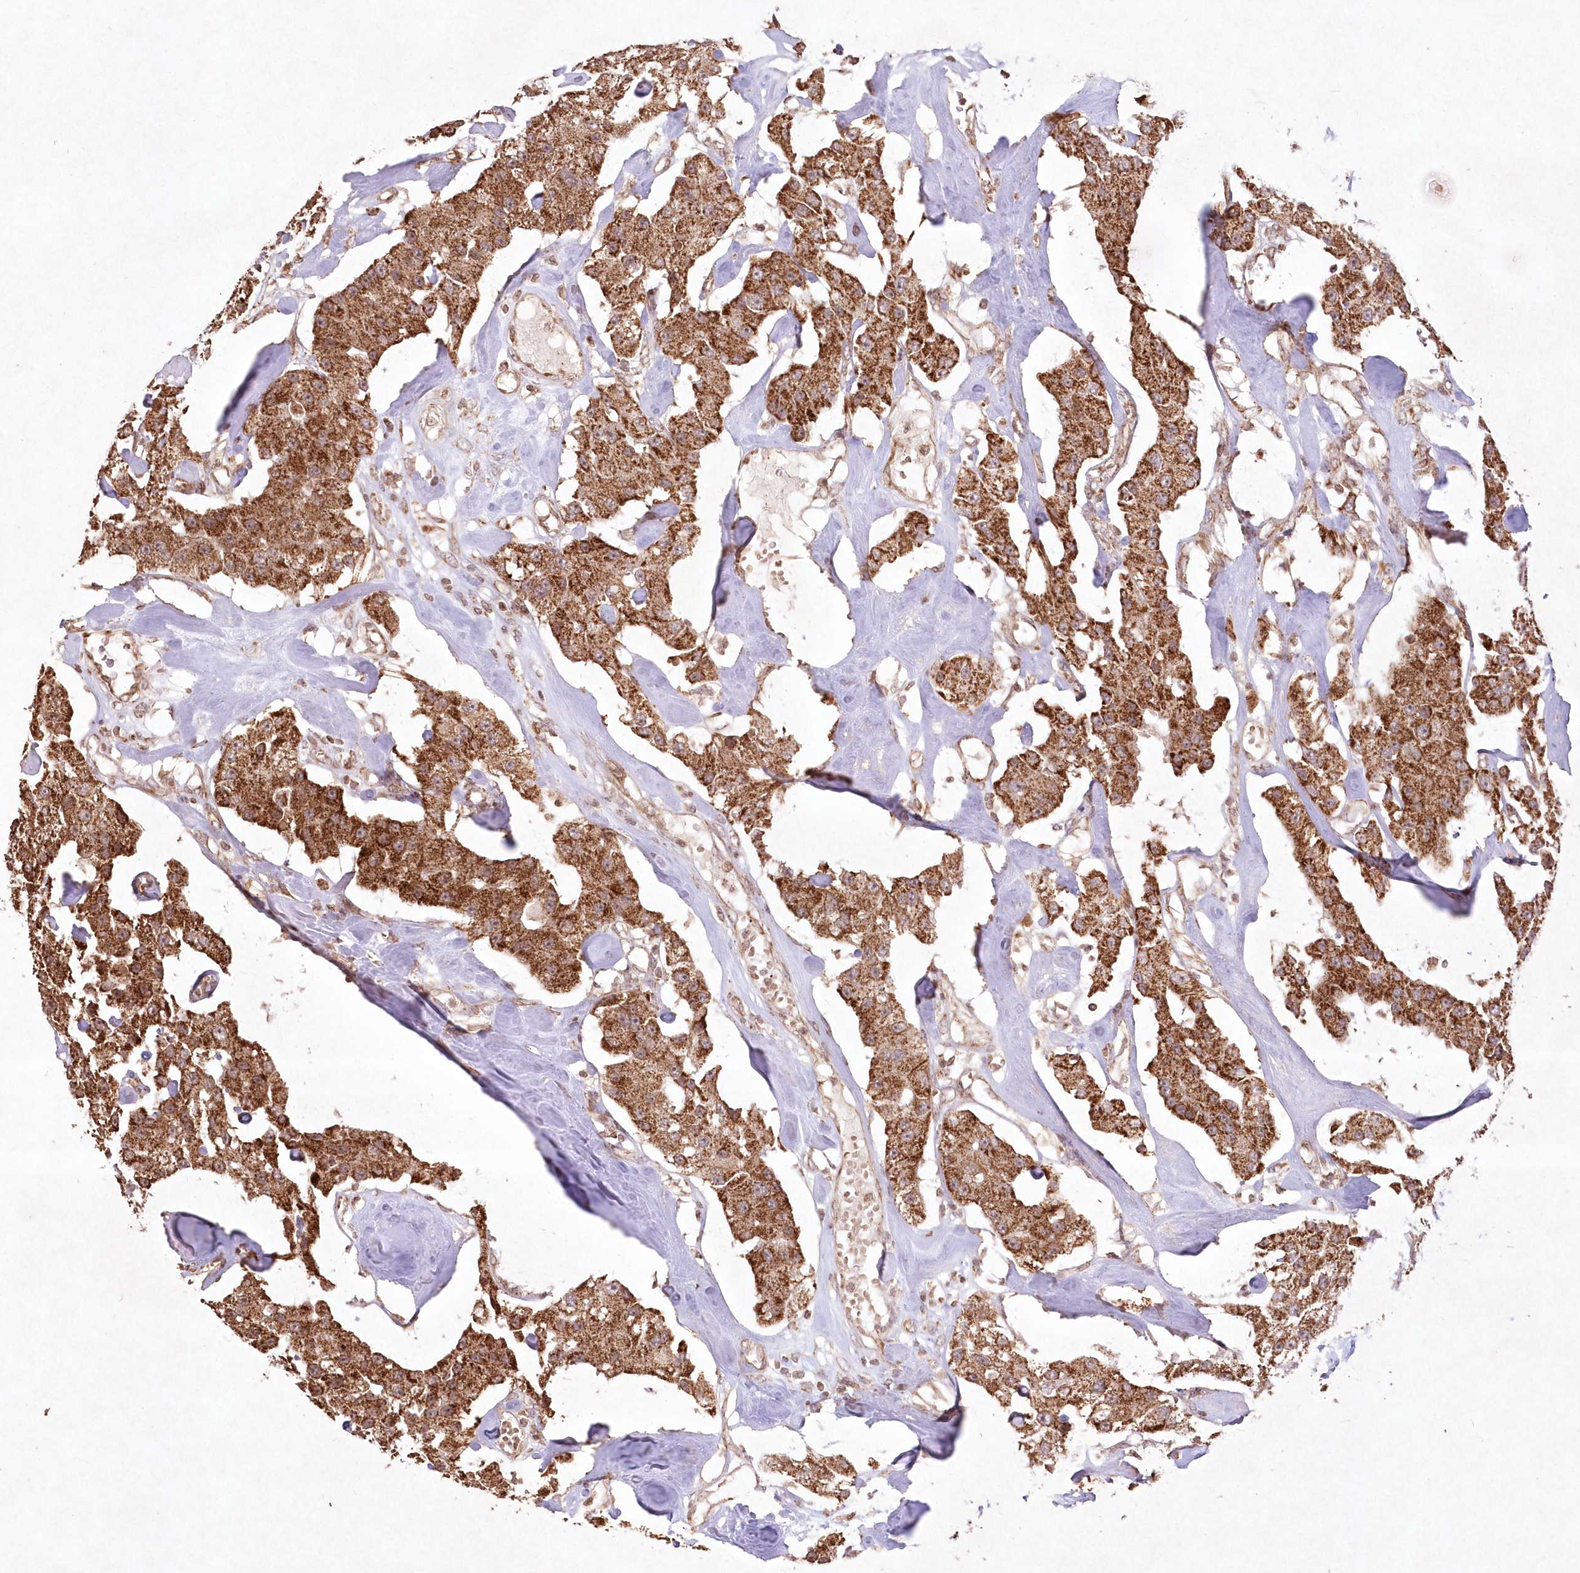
{"staining": {"intensity": "strong", "quantity": ">75%", "location": "cytoplasmic/membranous"}, "tissue": "carcinoid", "cell_type": "Tumor cells", "image_type": "cancer", "snomed": [{"axis": "morphology", "description": "Carcinoid, malignant, NOS"}, {"axis": "topography", "description": "Pancreas"}], "caption": "Strong cytoplasmic/membranous expression for a protein is appreciated in approximately >75% of tumor cells of carcinoid (malignant) using immunohistochemistry (IHC).", "gene": "LRPPRC", "patient": {"sex": "male", "age": 41}}